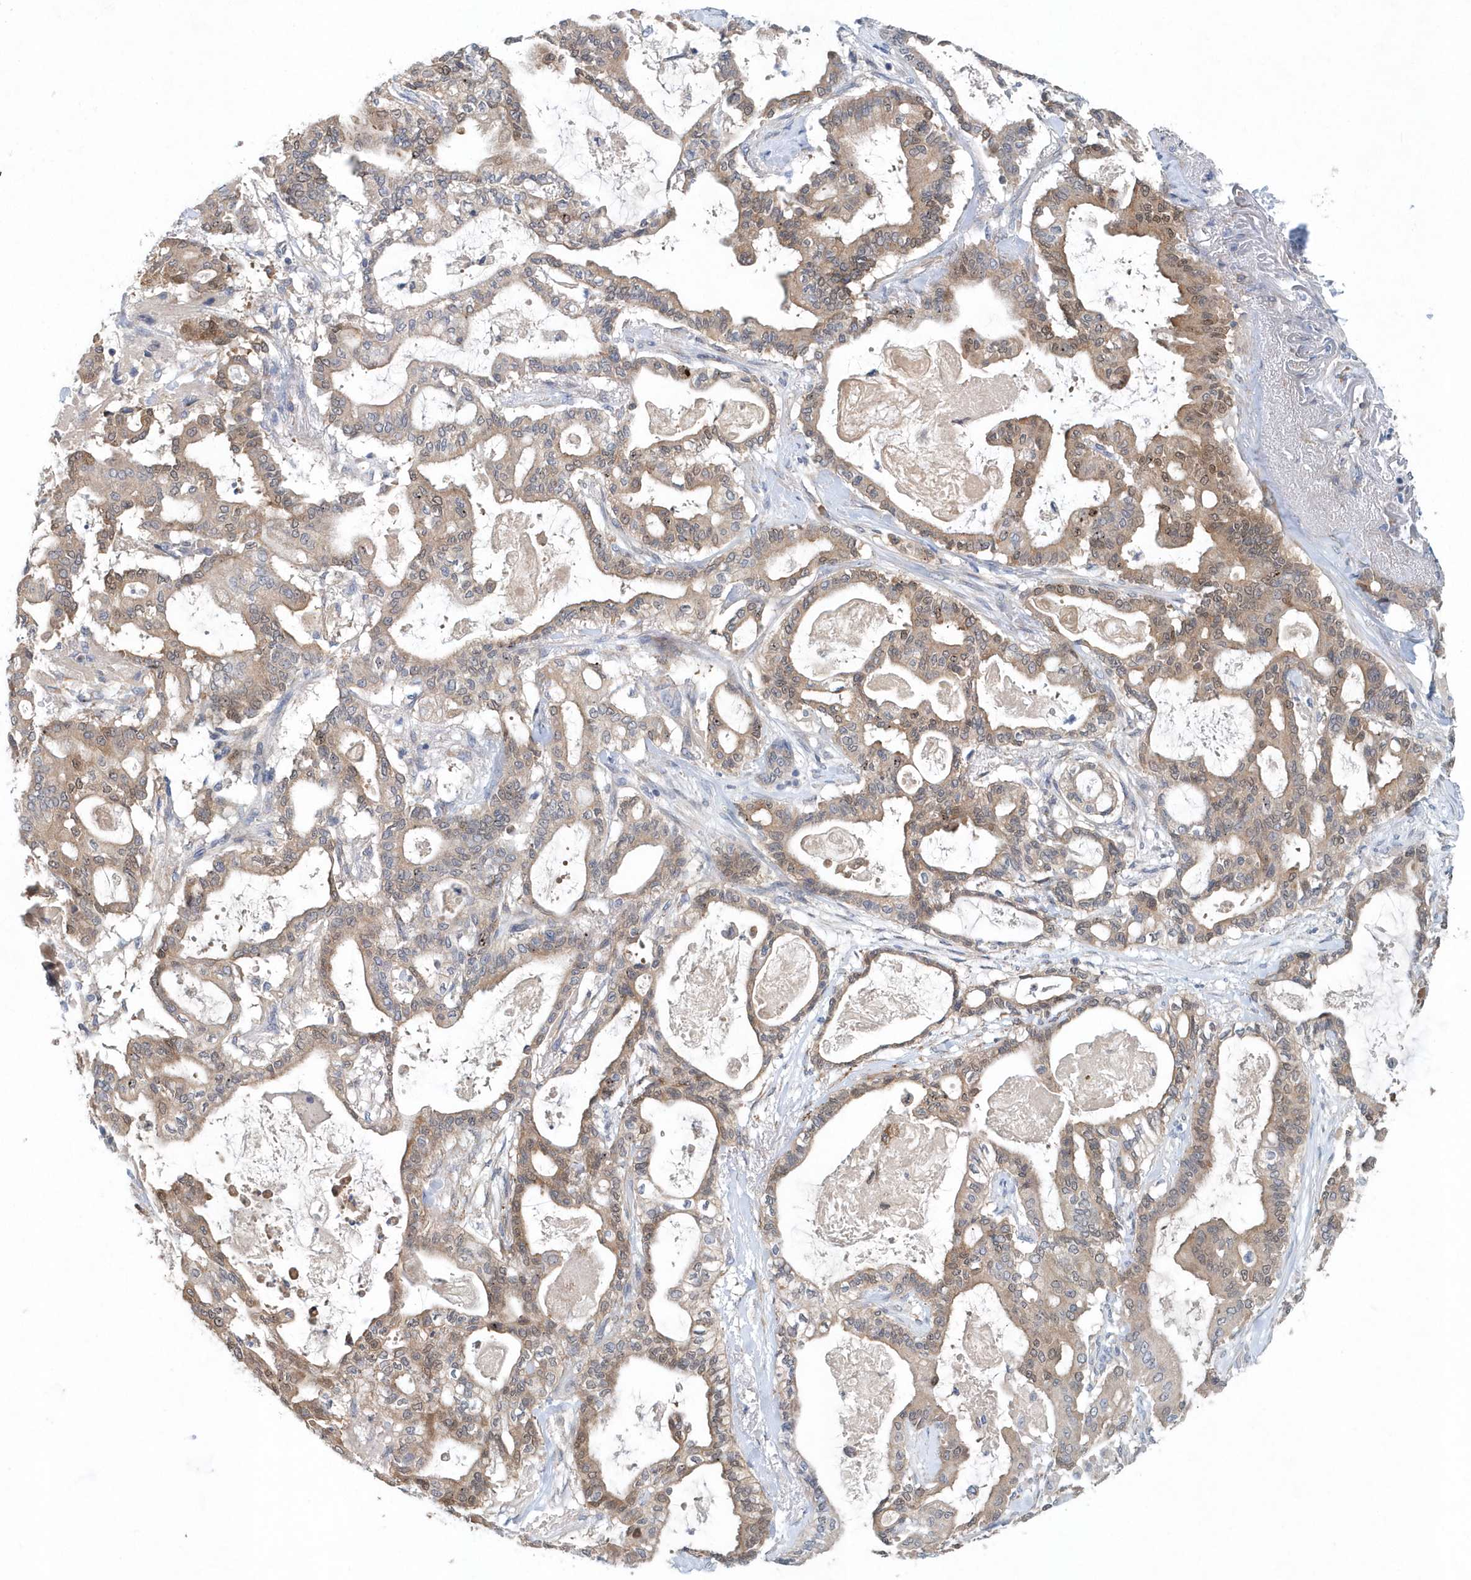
{"staining": {"intensity": "moderate", "quantity": ">75%", "location": "cytoplasmic/membranous,nuclear"}, "tissue": "pancreatic cancer", "cell_type": "Tumor cells", "image_type": "cancer", "snomed": [{"axis": "morphology", "description": "Adenocarcinoma, NOS"}, {"axis": "topography", "description": "Pancreas"}], "caption": "Protein staining of pancreatic adenocarcinoma tissue exhibits moderate cytoplasmic/membranous and nuclear expression in approximately >75% of tumor cells.", "gene": "PFN2", "patient": {"sex": "male", "age": 63}}